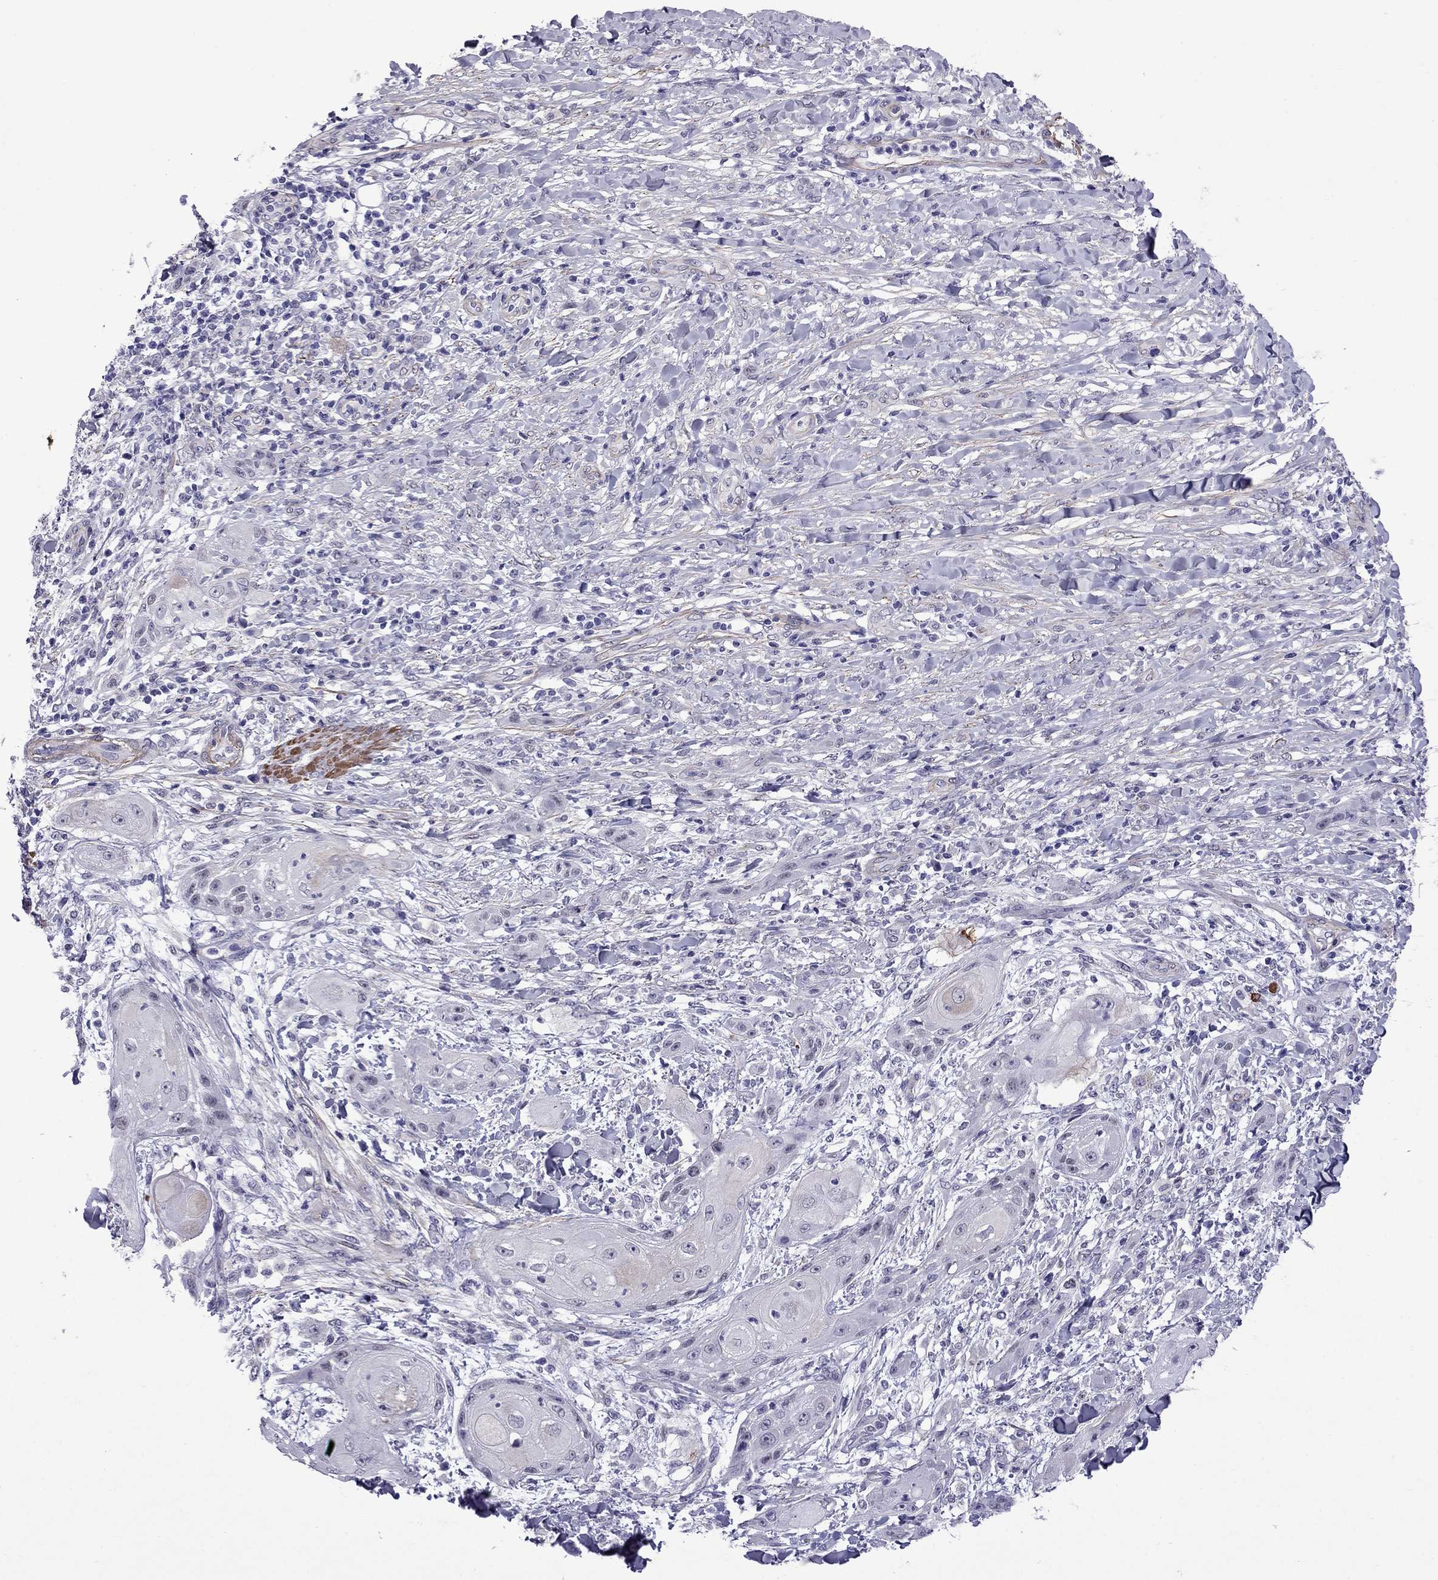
{"staining": {"intensity": "negative", "quantity": "none", "location": "none"}, "tissue": "skin cancer", "cell_type": "Tumor cells", "image_type": "cancer", "snomed": [{"axis": "morphology", "description": "Squamous cell carcinoma, NOS"}, {"axis": "topography", "description": "Skin"}], "caption": "Skin cancer was stained to show a protein in brown. There is no significant staining in tumor cells.", "gene": "CHRNA5", "patient": {"sex": "male", "age": 62}}